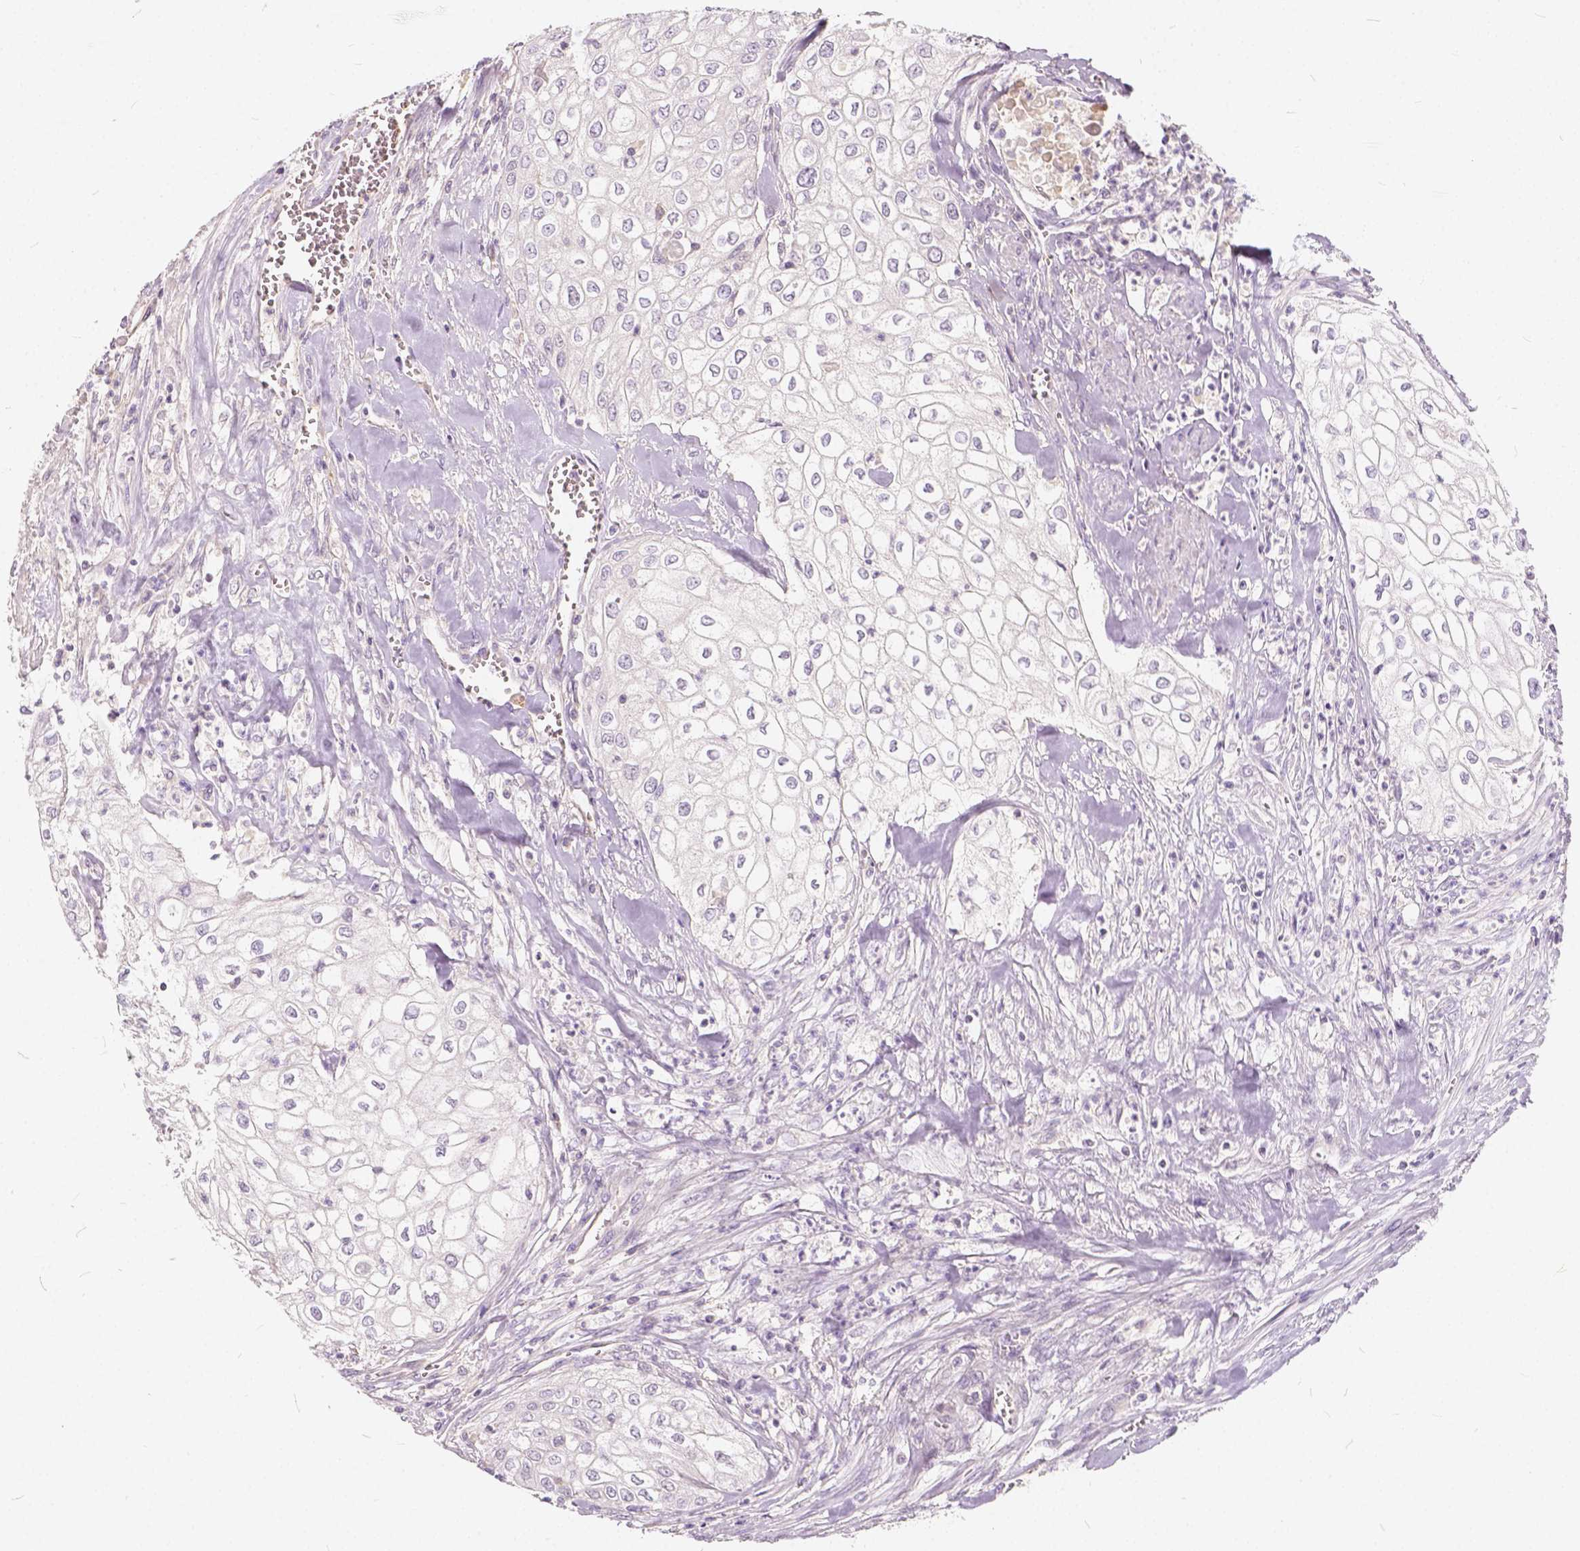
{"staining": {"intensity": "negative", "quantity": "none", "location": "none"}, "tissue": "urothelial cancer", "cell_type": "Tumor cells", "image_type": "cancer", "snomed": [{"axis": "morphology", "description": "Urothelial carcinoma, High grade"}, {"axis": "topography", "description": "Urinary bladder"}], "caption": "The image demonstrates no significant expression in tumor cells of high-grade urothelial carcinoma. (Stains: DAB (3,3'-diaminobenzidine) IHC with hematoxylin counter stain, Microscopy: brightfield microscopy at high magnification).", "gene": "KIAA0513", "patient": {"sex": "male", "age": 62}}